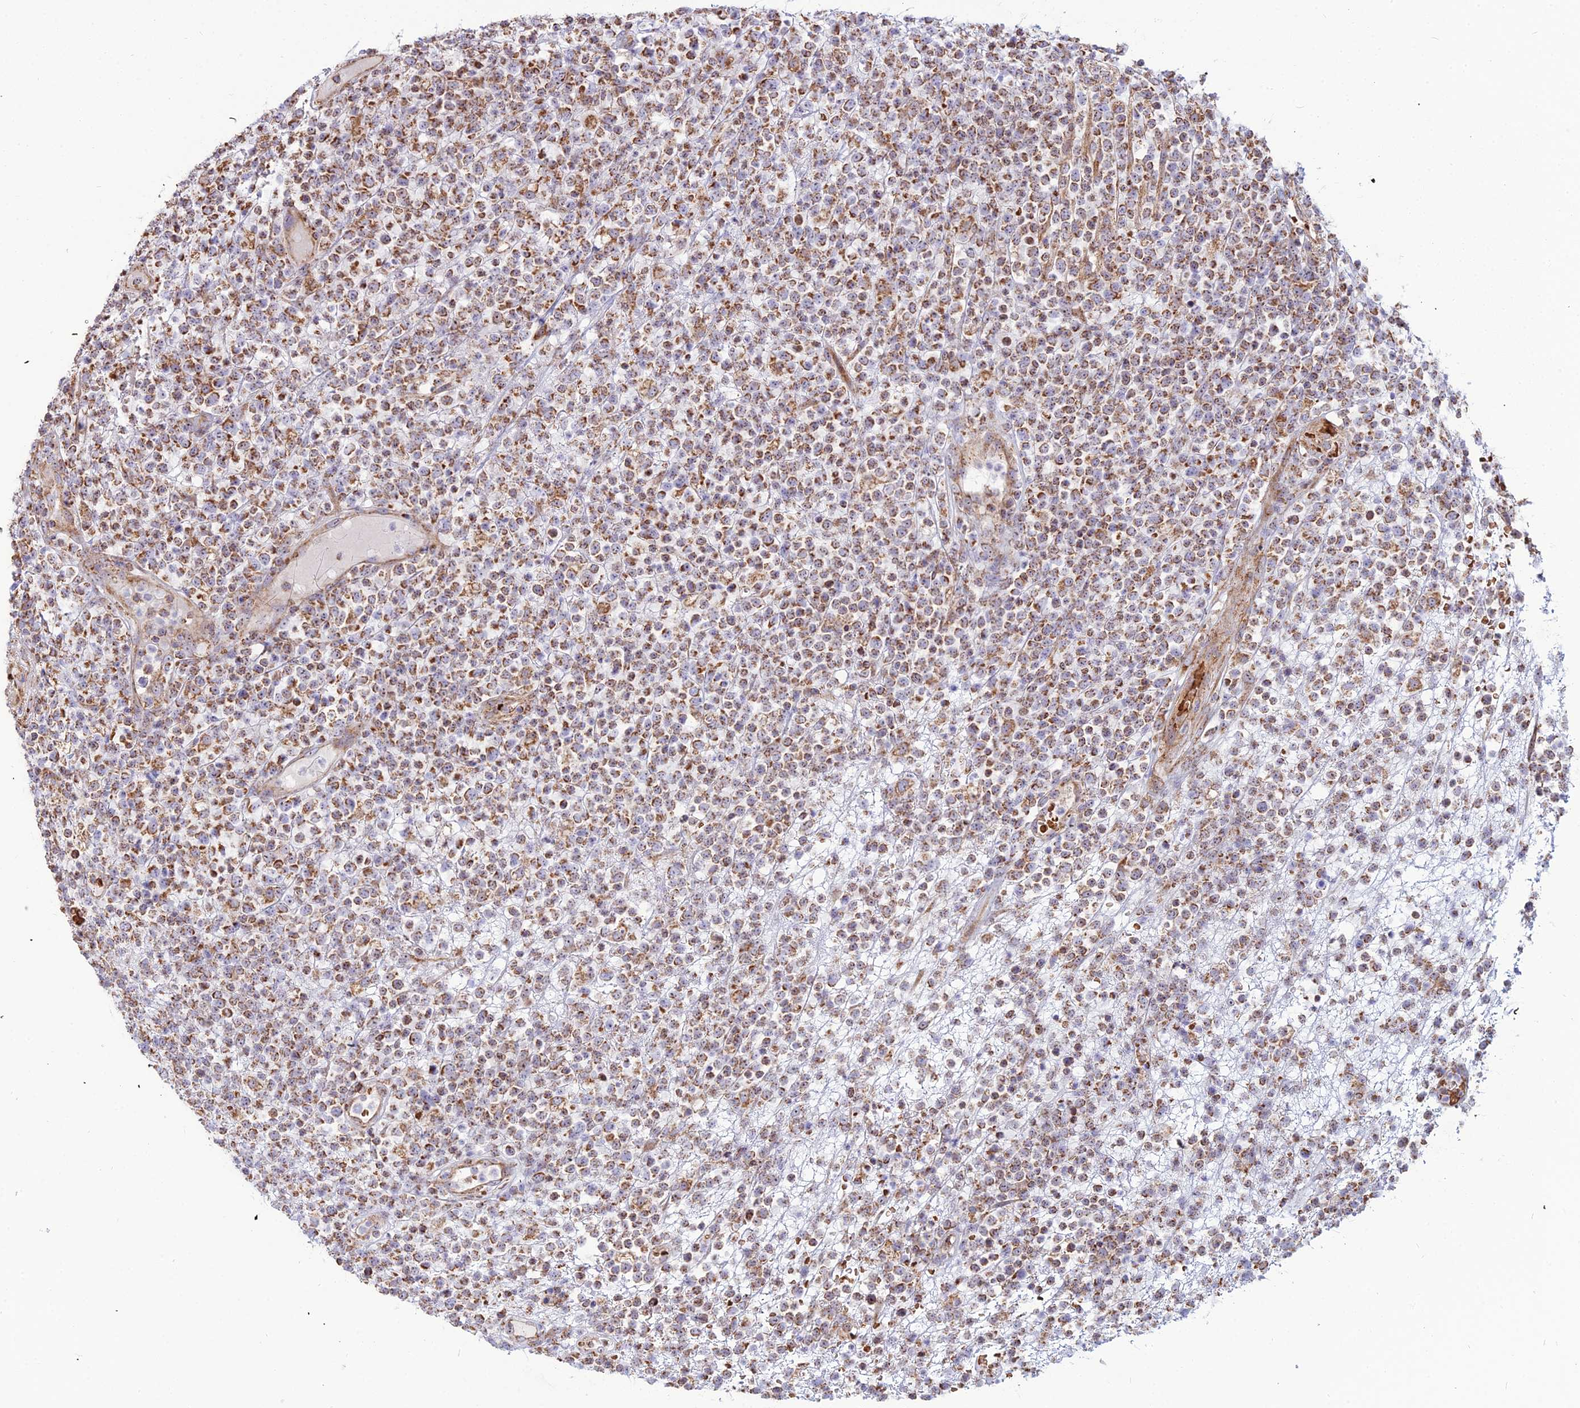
{"staining": {"intensity": "moderate", "quantity": ">75%", "location": "cytoplasmic/membranous"}, "tissue": "lymphoma", "cell_type": "Tumor cells", "image_type": "cancer", "snomed": [{"axis": "morphology", "description": "Malignant lymphoma, non-Hodgkin's type, High grade"}, {"axis": "topography", "description": "Colon"}], "caption": "High-power microscopy captured an immunohistochemistry photomicrograph of high-grade malignant lymphoma, non-Hodgkin's type, revealing moderate cytoplasmic/membranous positivity in about >75% of tumor cells.", "gene": "SLC35F4", "patient": {"sex": "female", "age": 53}}